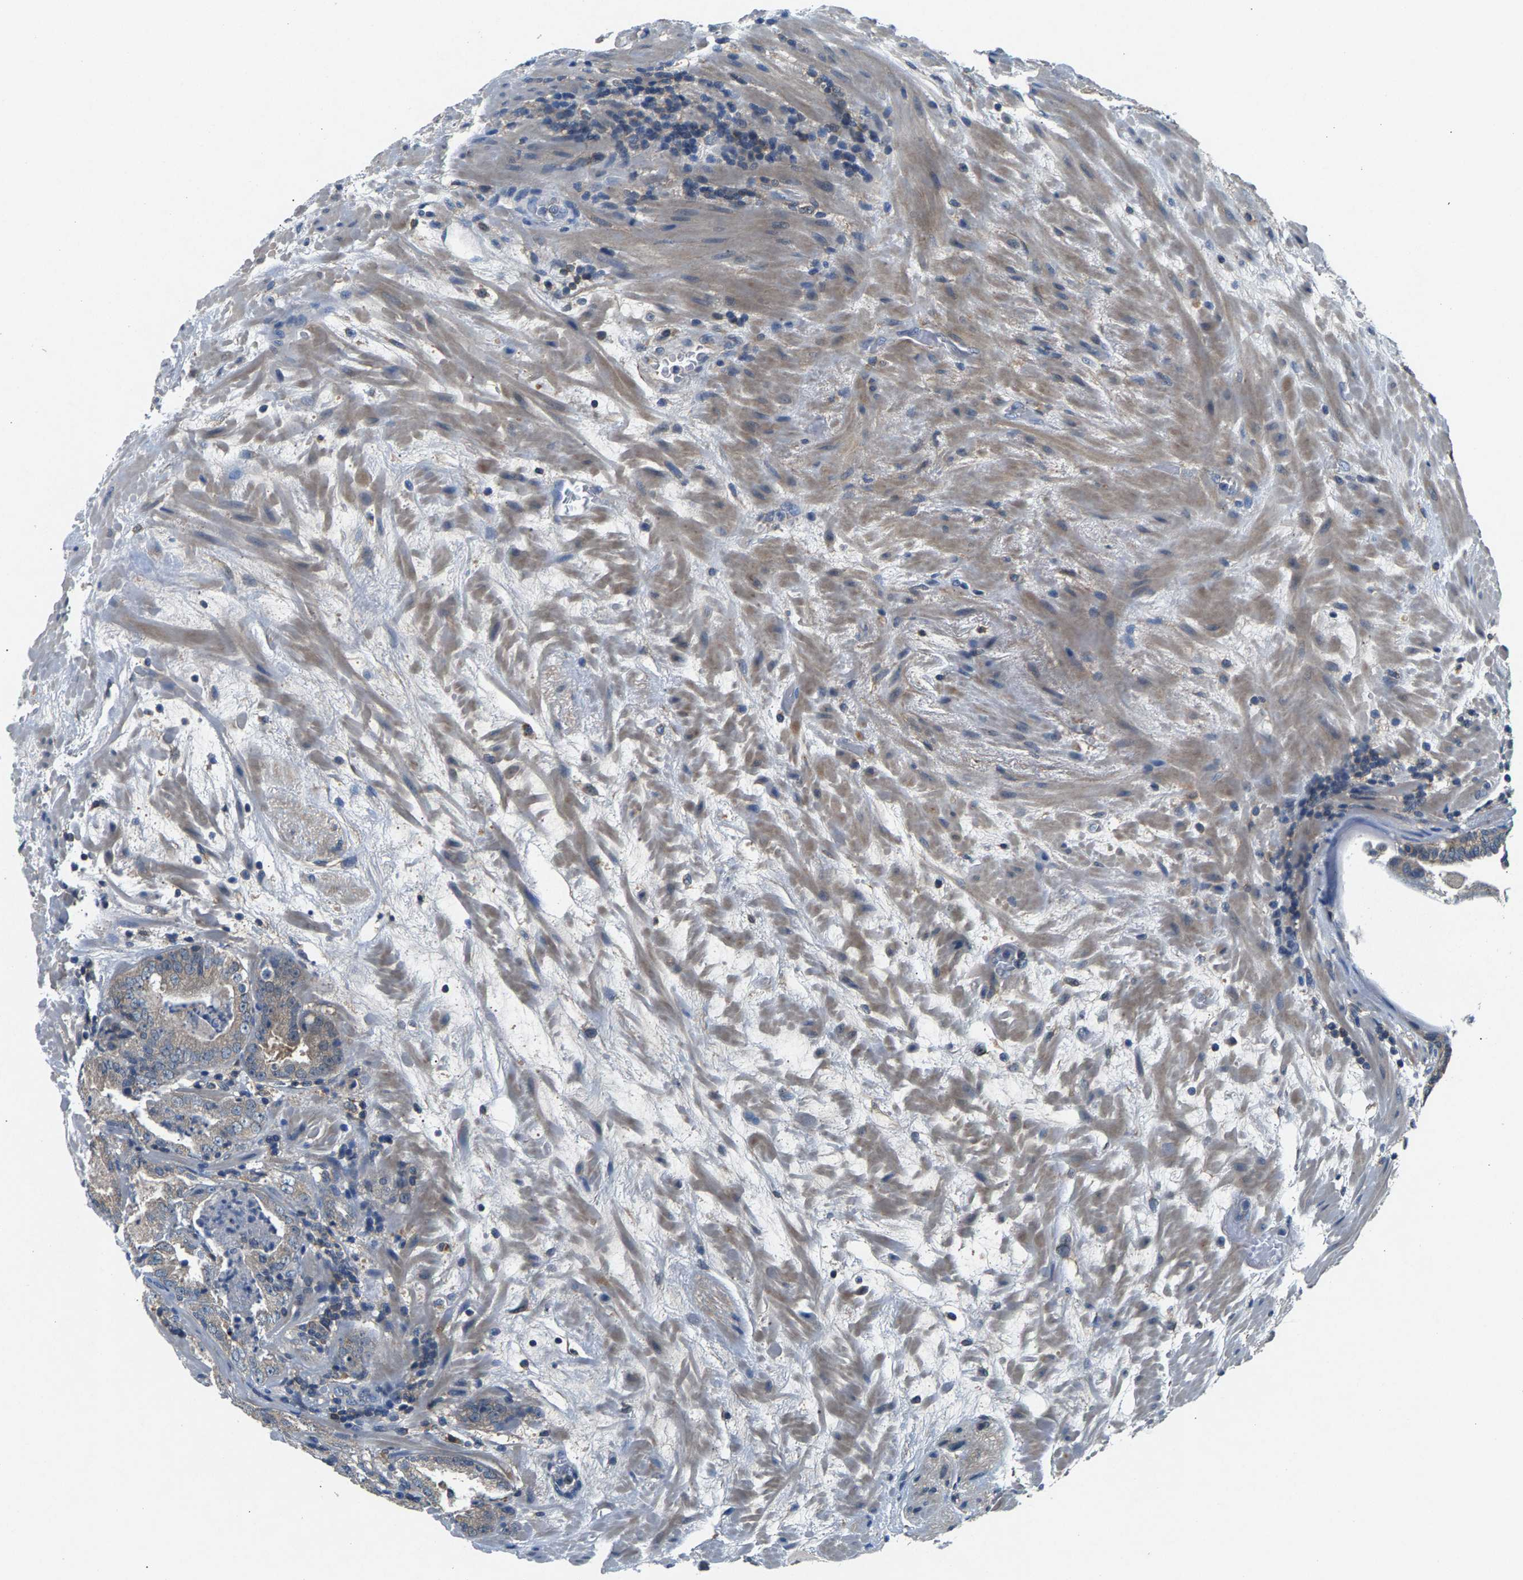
{"staining": {"intensity": "weak", "quantity": "<25%", "location": "cytoplasmic/membranous"}, "tissue": "prostate cancer", "cell_type": "Tumor cells", "image_type": "cancer", "snomed": [{"axis": "morphology", "description": "Adenocarcinoma, Low grade"}, {"axis": "topography", "description": "Prostate"}], "caption": "A micrograph of human prostate cancer (adenocarcinoma (low-grade)) is negative for staining in tumor cells. (DAB (3,3'-diaminobenzidine) immunohistochemistry, high magnification).", "gene": "NT5C", "patient": {"sex": "male", "age": 69}}